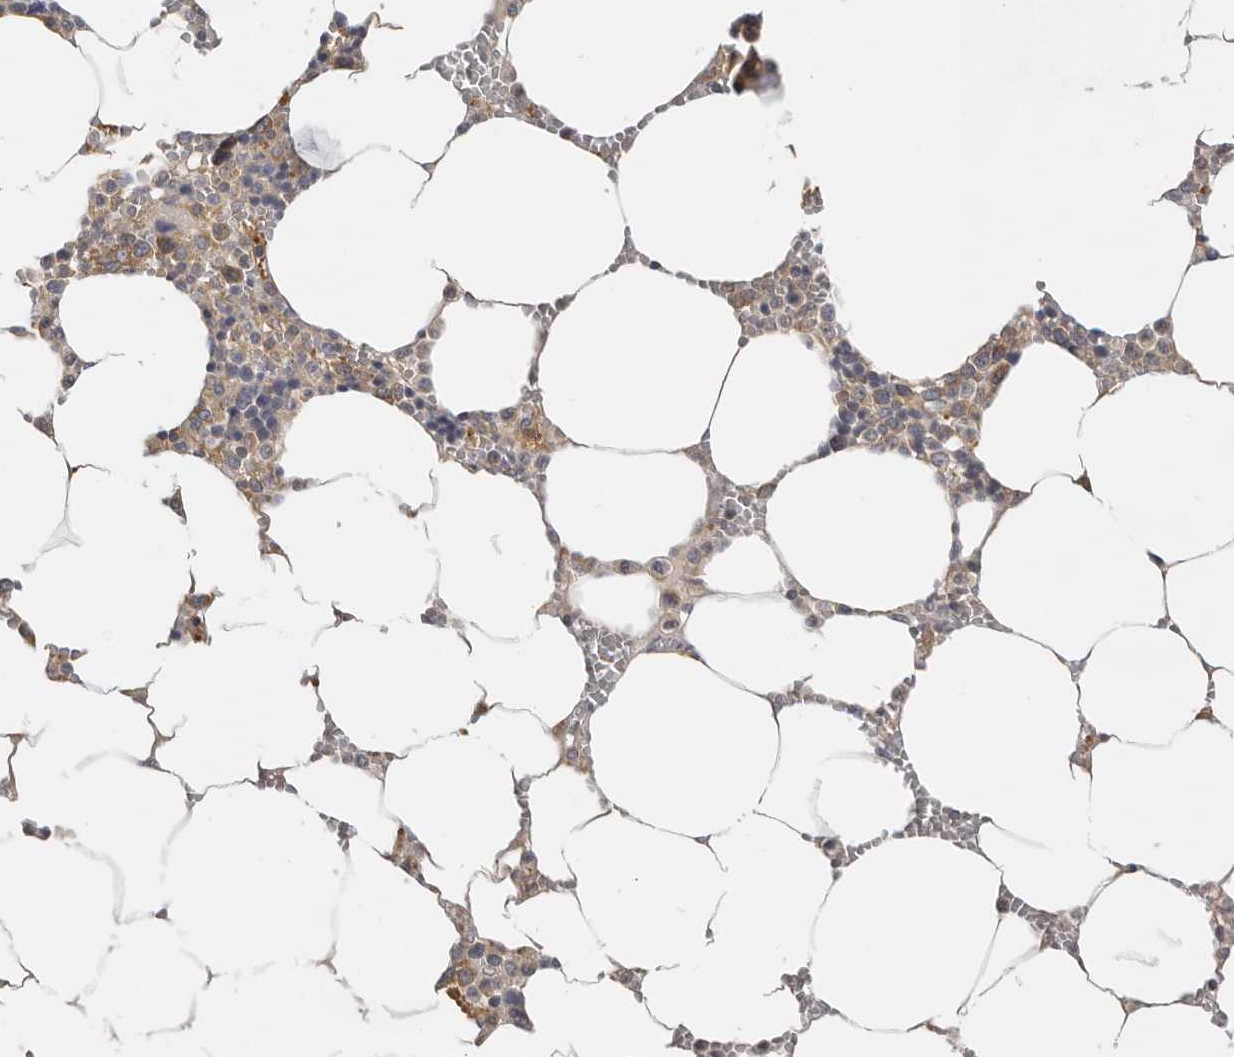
{"staining": {"intensity": "moderate", "quantity": "25%-75%", "location": "cytoplasmic/membranous"}, "tissue": "bone marrow", "cell_type": "Hematopoietic cells", "image_type": "normal", "snomed": [{"axis": "morphology", "description": "Normal tissue, NOS"}, {"axis": "topography", "description": "Bone marrow"}], "caption": "Moderate cytoplasmic/membranous expression for a protein is present in approximately 25%-75% of hematopoietic cells of benign bone marrow using immunohistochemistry.", "gene": "PPP1R42", "patient": {"sex": "male", "age": 70}}